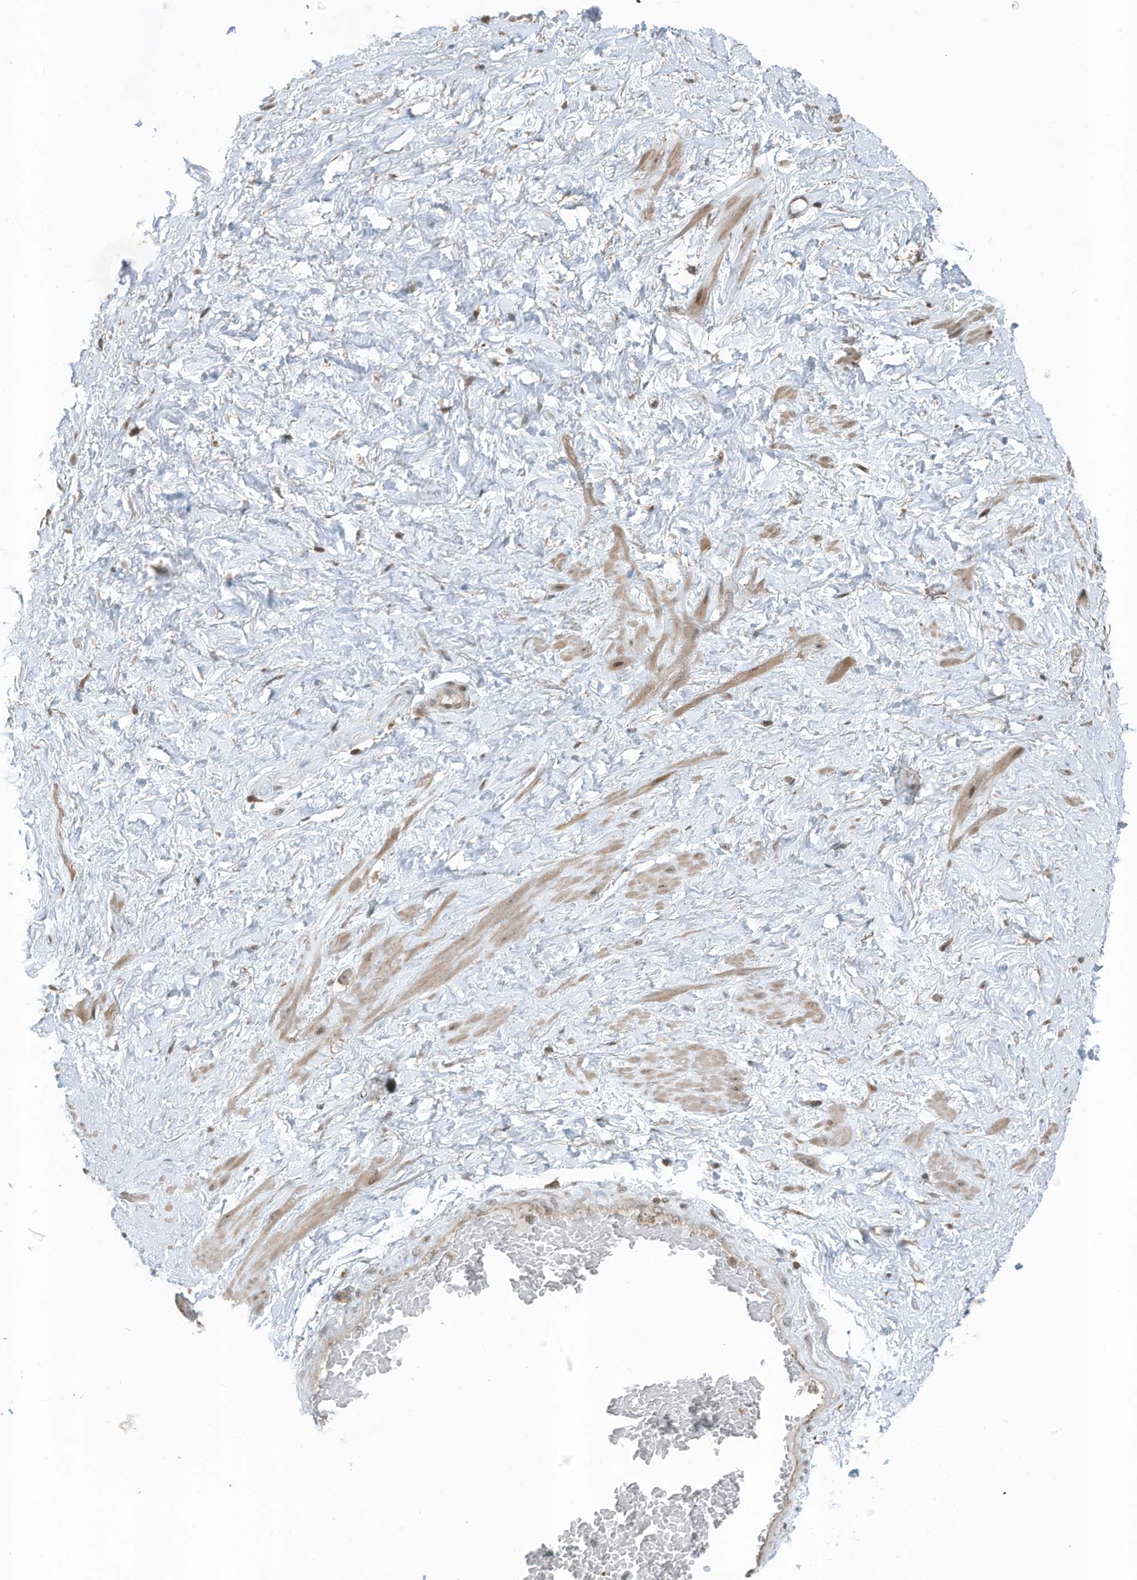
{"staining": {"intensity": "weak", "quantity": "<25%", "location": "nuclear"}, "tissue": "adipose tissue", "cell_type": "Adipocytes", "image_type": "normal", "snomed": [{"axis": "morphology", "description": "Normal tissue, NOS"}, {"axis": "morphology", "description": "Adenocarcinoma, Low grade"}, {"axis": "topography", "description": "Prostate"}, {"axis": "topography", "description": "Peripheral nerve tissue"}], "caption": "Immunohistochemical staining of normal adipose tissue reveals no significant positivity in adipocytes.", "gene": "UTP3", "patient": {"sex": "male", "age": 63}}